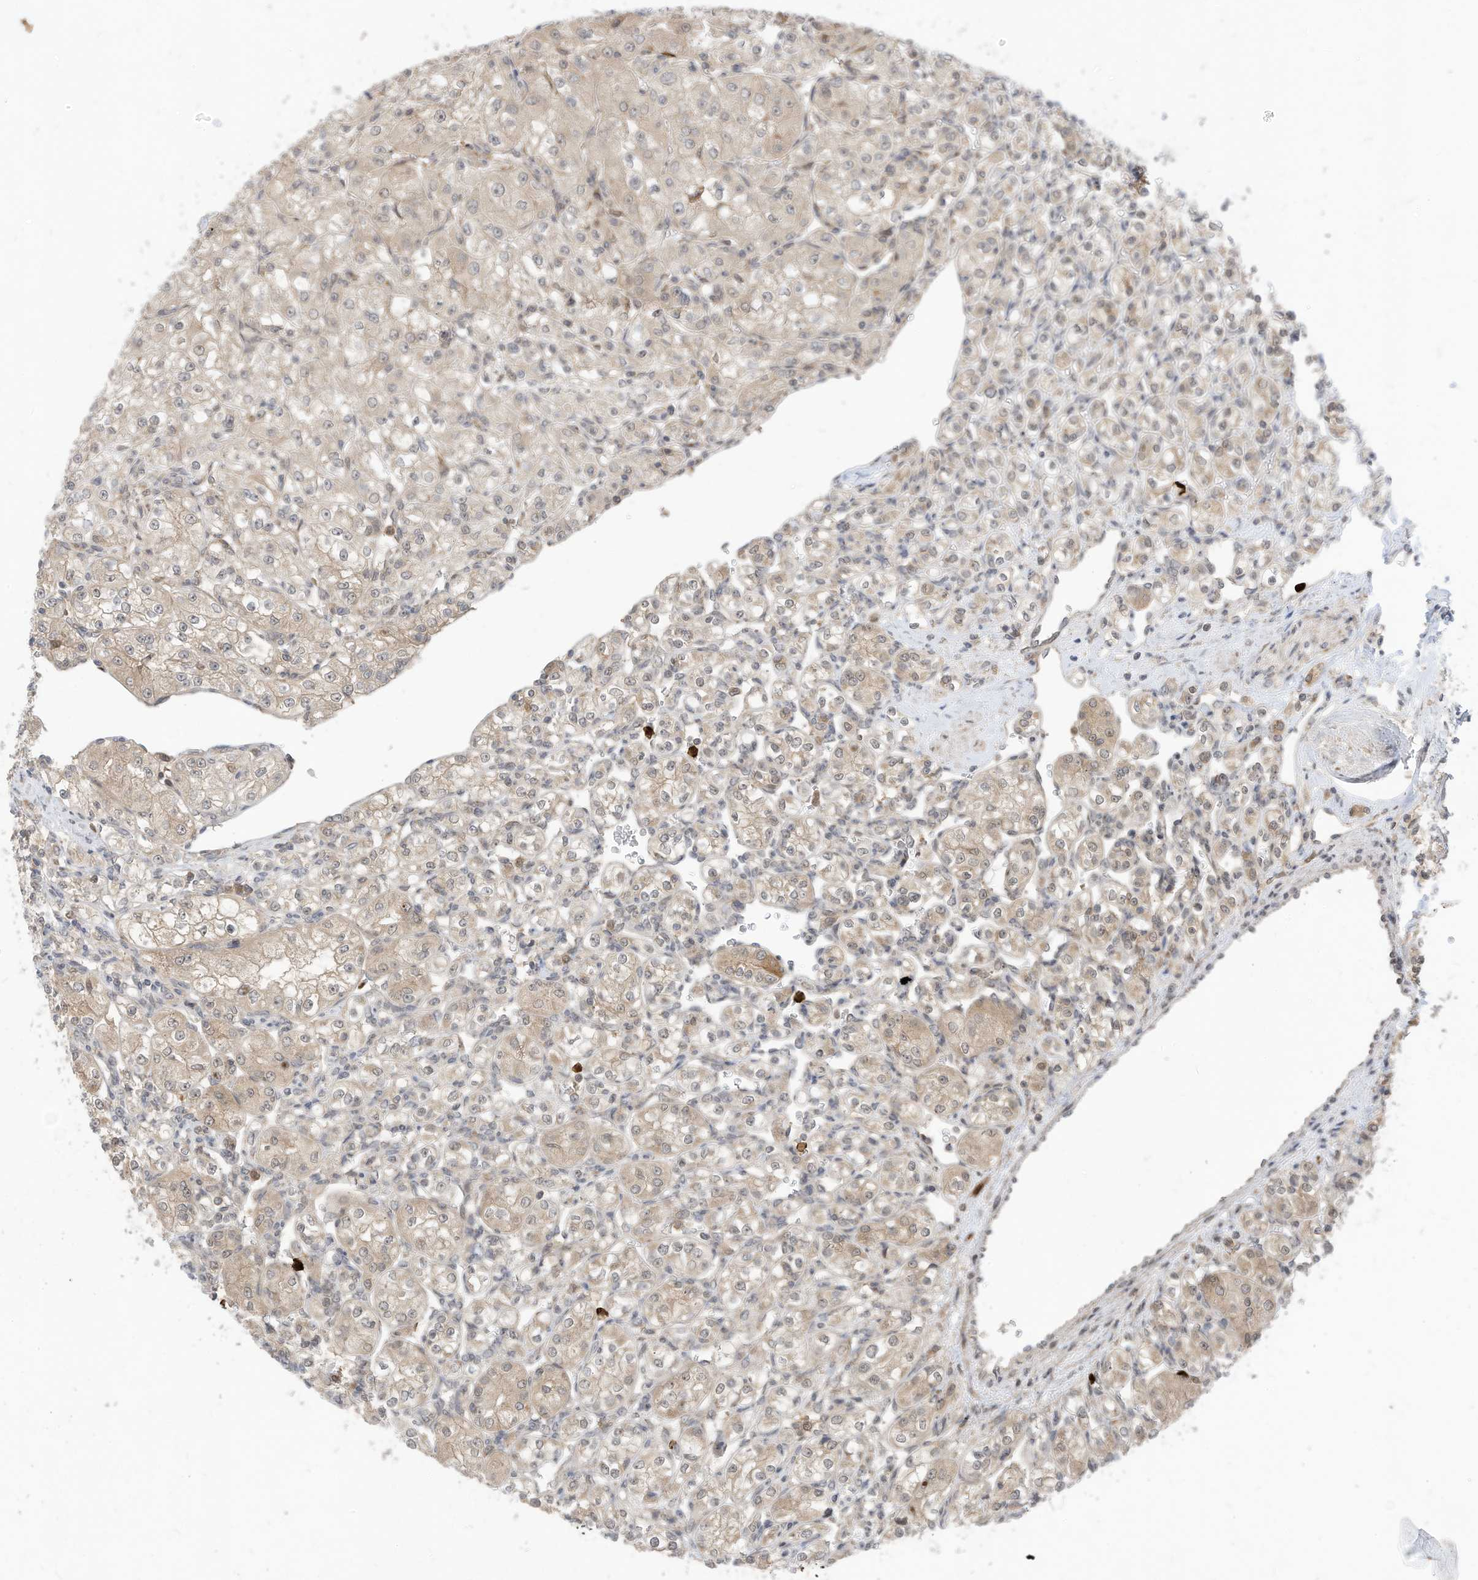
{"staining": {"intensity": "weak", "quantity": "25%-75%", "location": "cytoplasmic/membranous"}, "tissue": "renal cancer", "cell_type": "Tumor cells", "image_type": "cancer", "snomed": [{"axis": "morphology", "description": "Adenocarcinoma, NOS"}, {"axis": "topography", "description": "Kidney"}], "caption": "Weak cytoplasmic/membranous protein expression is present in approximately 25%-75% of tumor cells in adenocarcinoma (renal). (Brightfield microscopy of DAB IHC at high magnification).", "gene": "CNKSR1", "patient": {"sex": "male", "age": 77}}